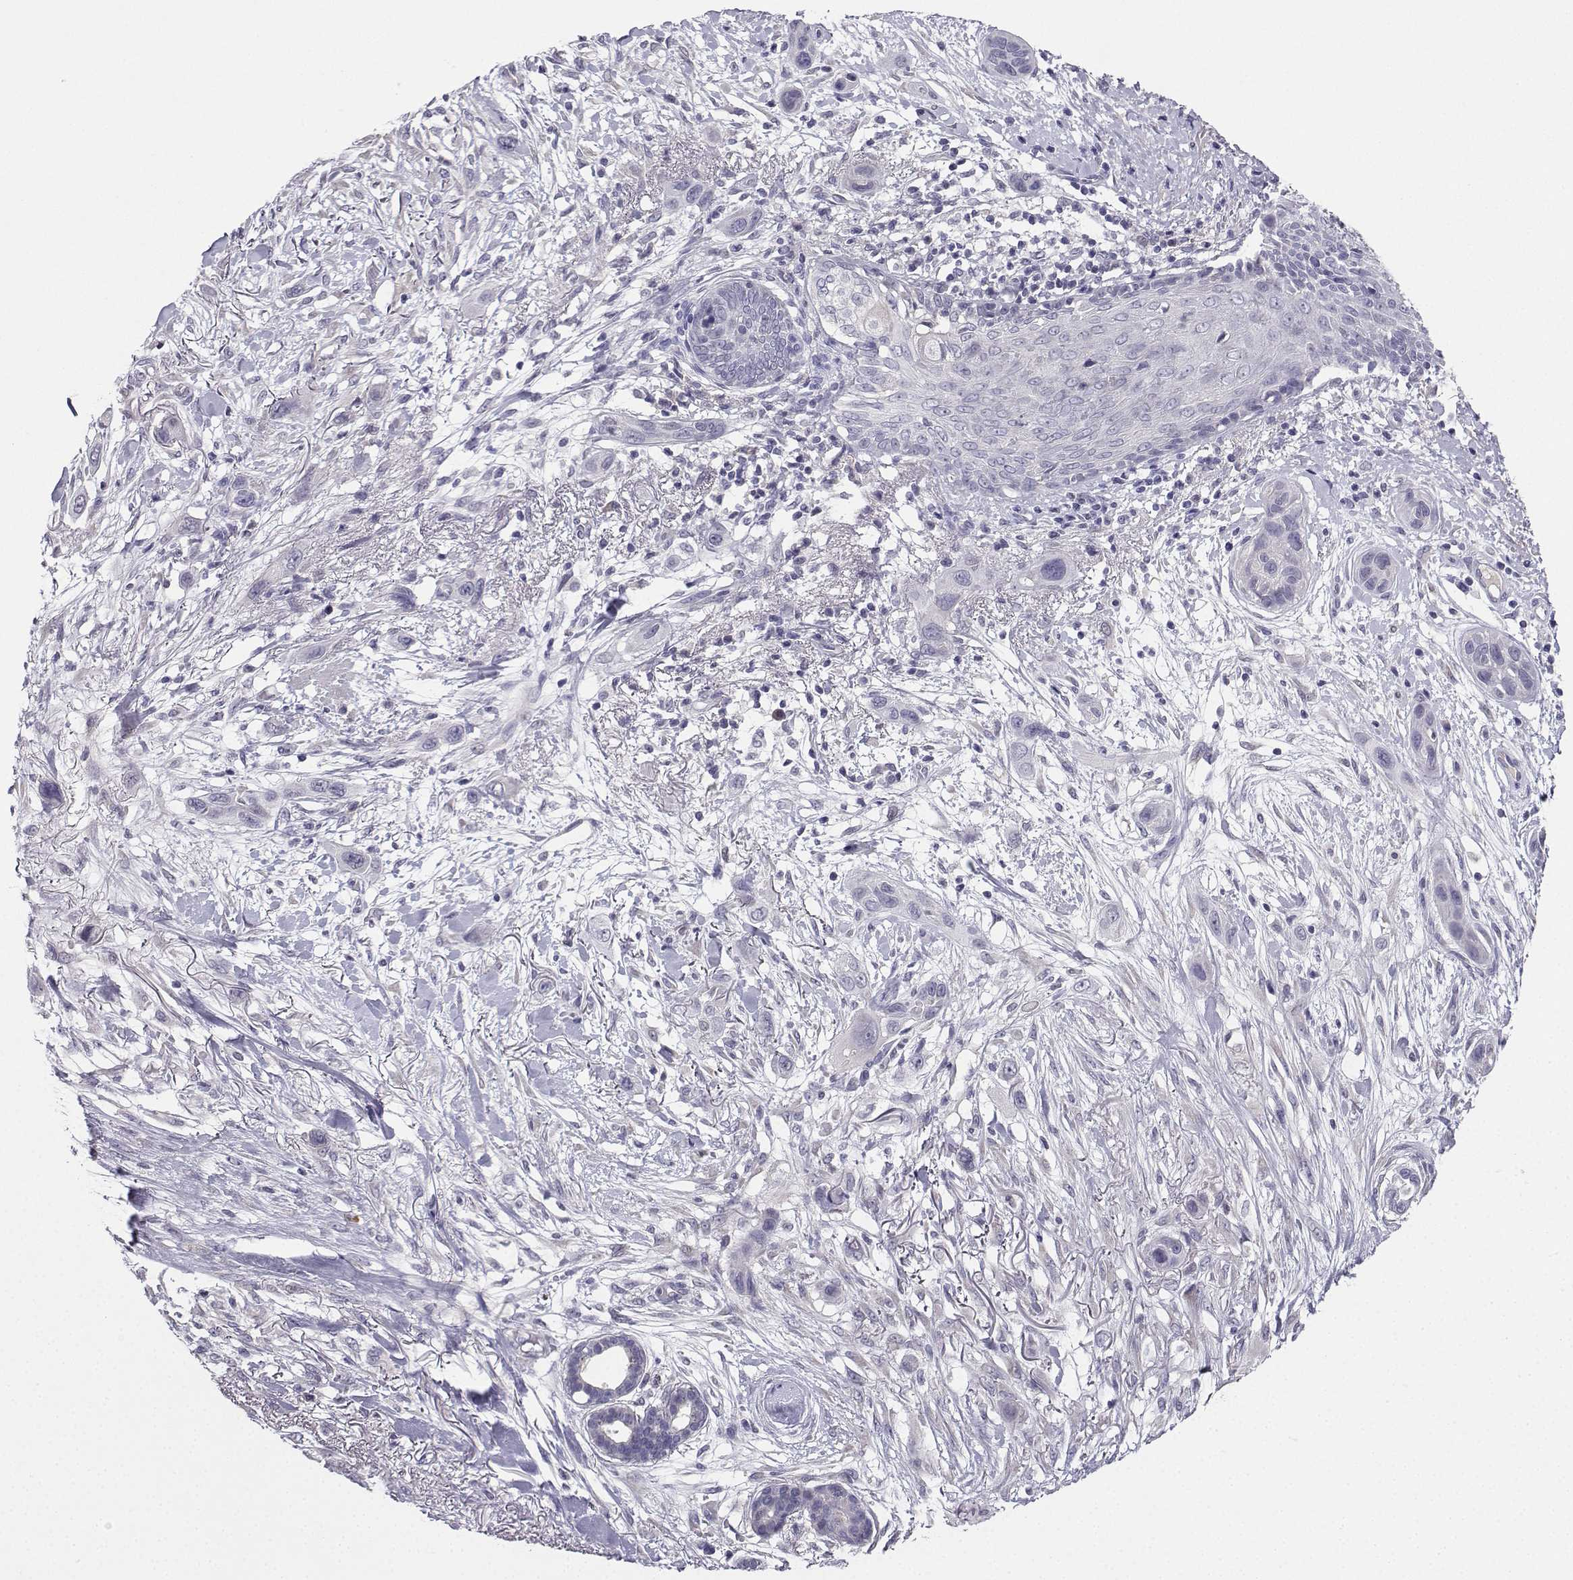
{"staining": {"intensity": "negative", "quantity": "none", "location": "none"}, "tissue": "skin cancer", "cell_type": "Tumor cells", "image_type": "cancer", "snomed": [{"axis": "morphology", "description": "Squamous cell carcinoma, NOS"}, {"axis": "topography", "description": "Skin"}], "caption": "Skin cancer (squamous cell carcinoma) was stained to show a protein in brown. There is no significant expression in tumor cells.", "gene": "CALY", "patient": {"sex": "male", "age": 79}}